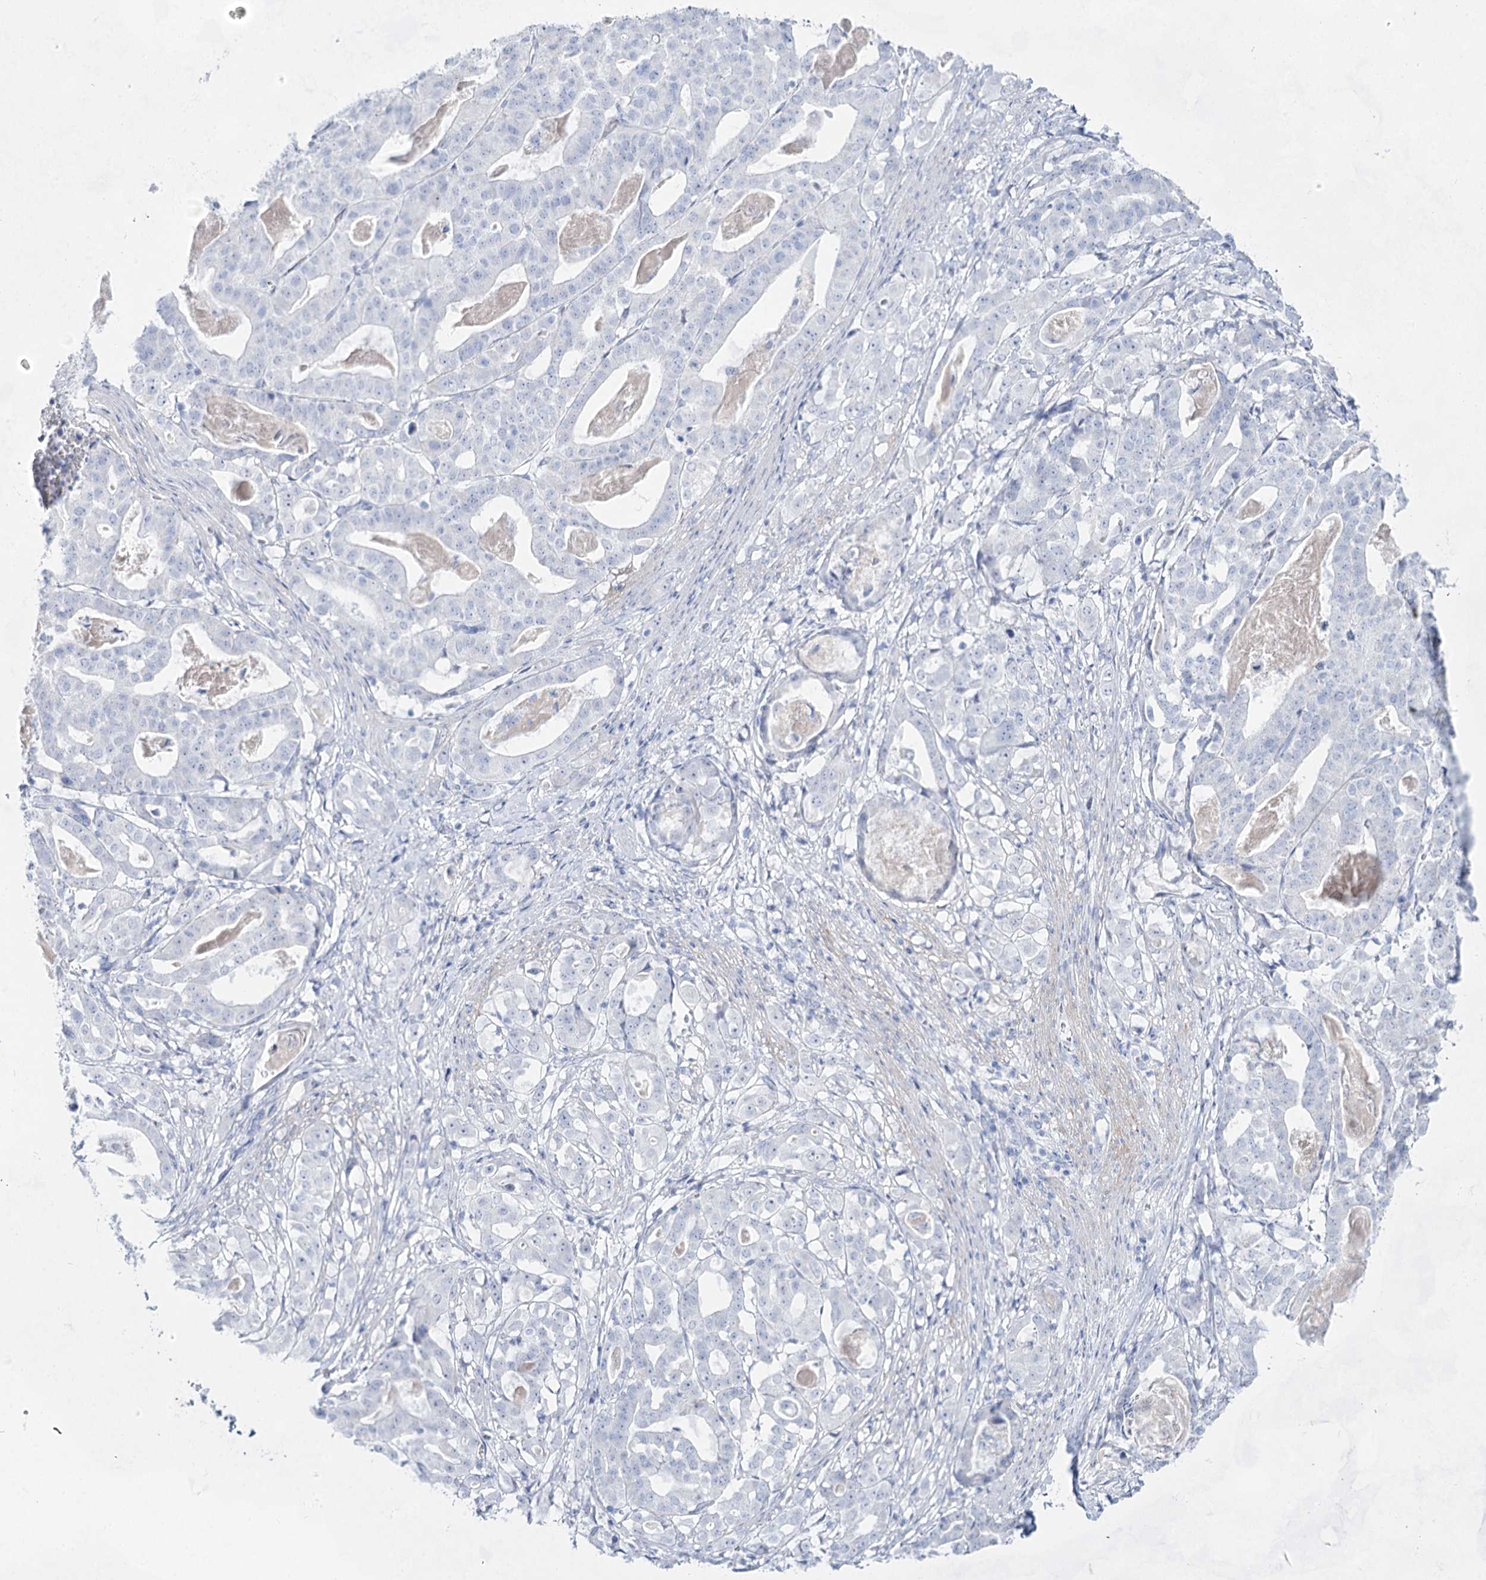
{"staining": {"intensity": "negative", "quantity": "none", "location": "none"}, "tissue": "stomach cancer", "cell_type": "Tumor cells", "image_type": "cancer", "snomed": [{"axis": "morphology", "description": "Adenocarcinoma, NOS"}, {"axis": "topography", "description": "Stomach"}], "caption": "This is a image of immunohistochemistry staining of stomach adenocarcinoma, which shows no expression in tumor cells.", "gene": "ACRV1", "patient": {"sex": "male", "age": 48}}